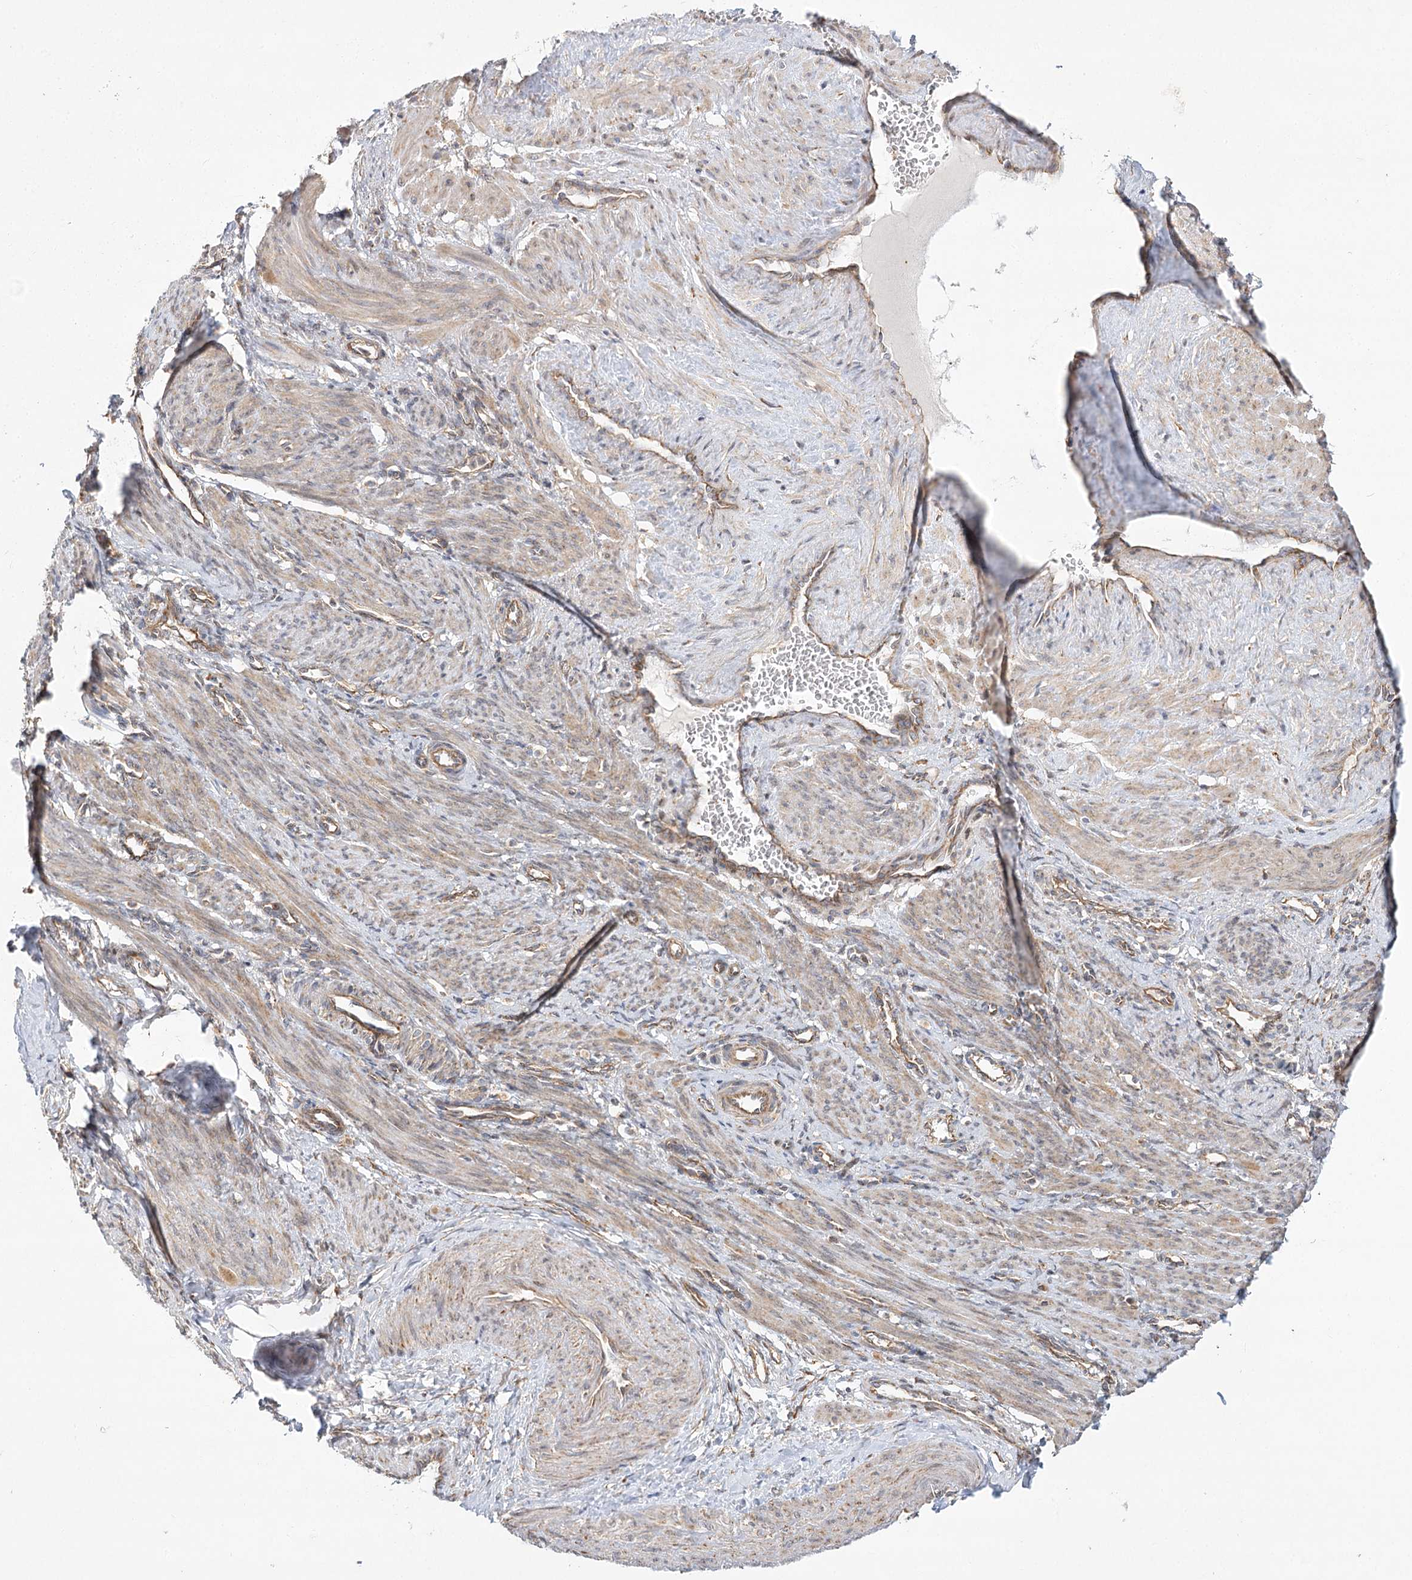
{"staining": {"intensity": "weak", "quantity": "<25%", "location": "cytoplasmic/membranous"}, "tissue": "smooth muscle", "cell_type": "Smooth muscle cells", "image_type": "normal", "snomed": [{"axis": "morphology", "description": "Normal tissue, NOS"}, {"axis": "topography", "description": "Endometrium"}], "caption": "Immunohistochemical staining of benign human smooth muscle reveals no significant staining in smooth muscle cells. (Stains: DAB (3,3'-diaminobenzidine) IHC with hematoxylin counter stain, Microscopy: brightfield microscopy at high magnification).", "gene": "ZFYVE16", "patient": {"sex": "female", "age": 33}}